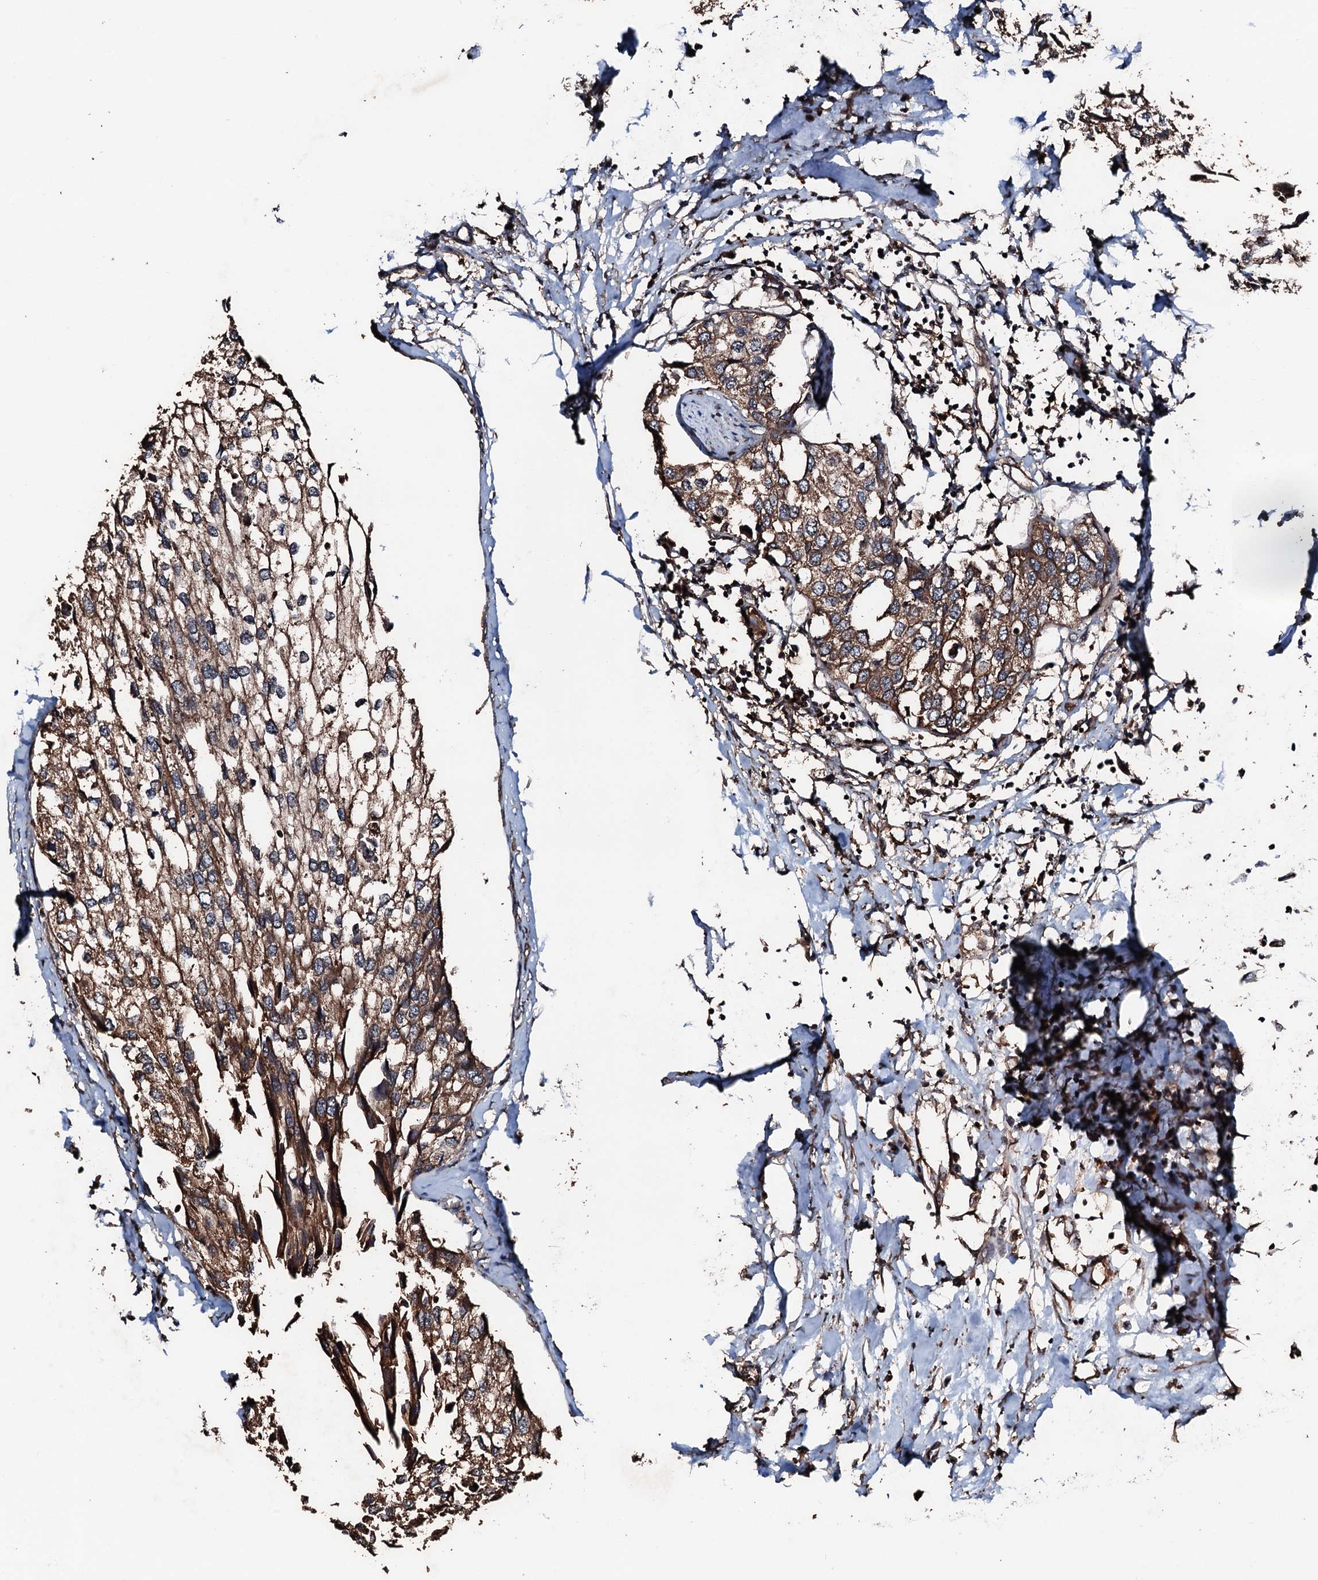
{"staining": {"intensity": "moderate", "quantity": ">75%", "location": "cytoplasmic/membranous"}, "tissue": "urothelial cancer", "cell_type": "Tumor cells", "image_type": "cancer", "snomed": [{"axis": "morphology", "description": "Urothelial carcinoma, High grade"}, {"axis": "topography", "description": "Urinary bladder"}], "caption": "The image reveals staining of high-grade urothelial carcinoma, revealing moderate cytoplasmic/membranous protein expression (brown color) within tumor cells.", "gene": "KIF18A", "patient": {"sex": "male", "age": 64}}